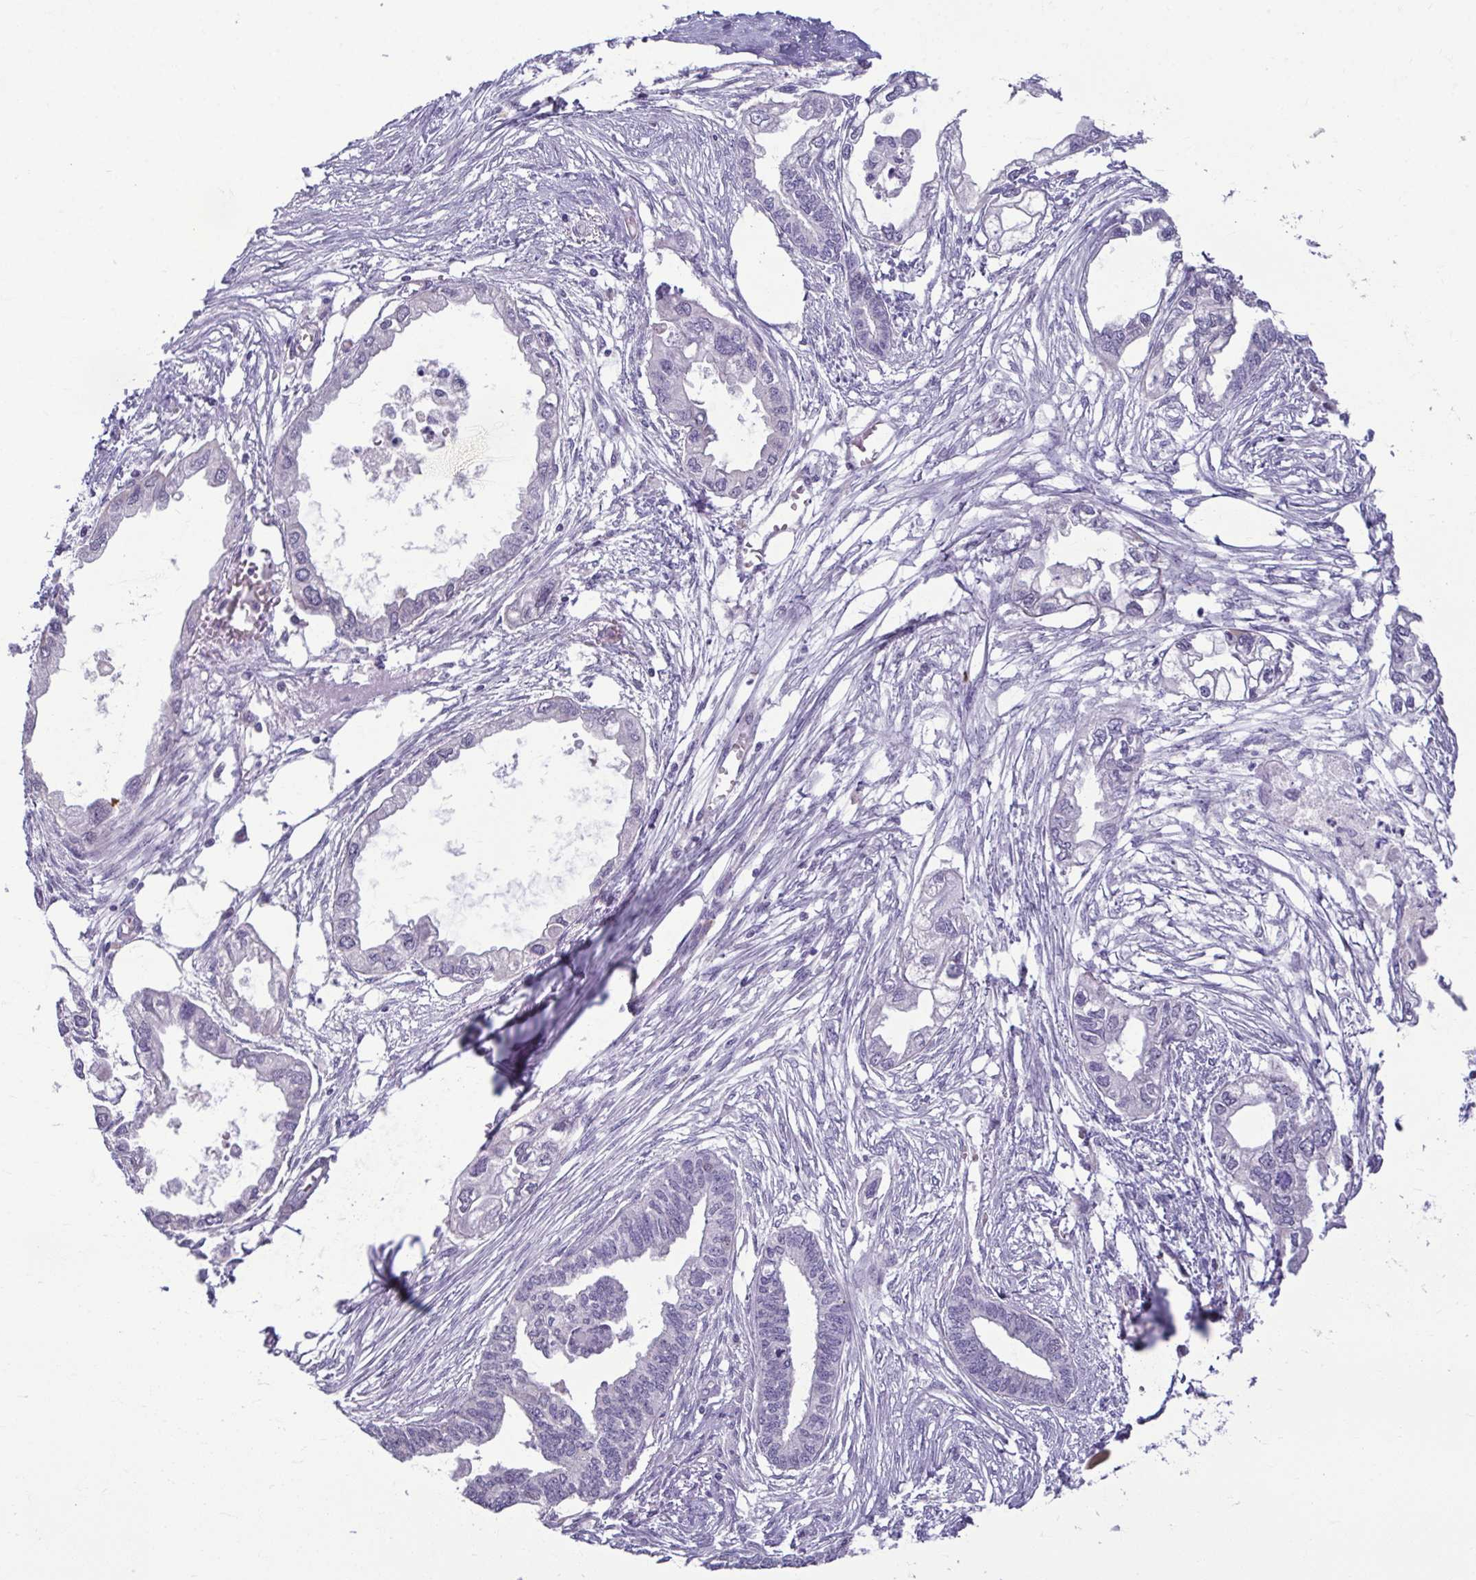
{"staining": {"intensity": "negative", "quantity": "none", "location": "none"}, "tissue": "endometrial cancer", "cell_type": "Tumor cells", "image_type": "cancer", "snomed": [{"axis": "morphology", "description": "Adenocarcinoma, NOS"}, {"axis": "morphology", "description": "Adenocarcinoma, metastatic, NOS"}, {"axis": "topography", "description": "Adipose tissue"}, {"axis": "topography", "description": "Endometrium"}], "caption": "Image shows no significant protein positivity in tumor cells of endometrial adenocarcinoma.", "gene": "SERPINI1", "patient": {"sex": "female", "age": 67}}